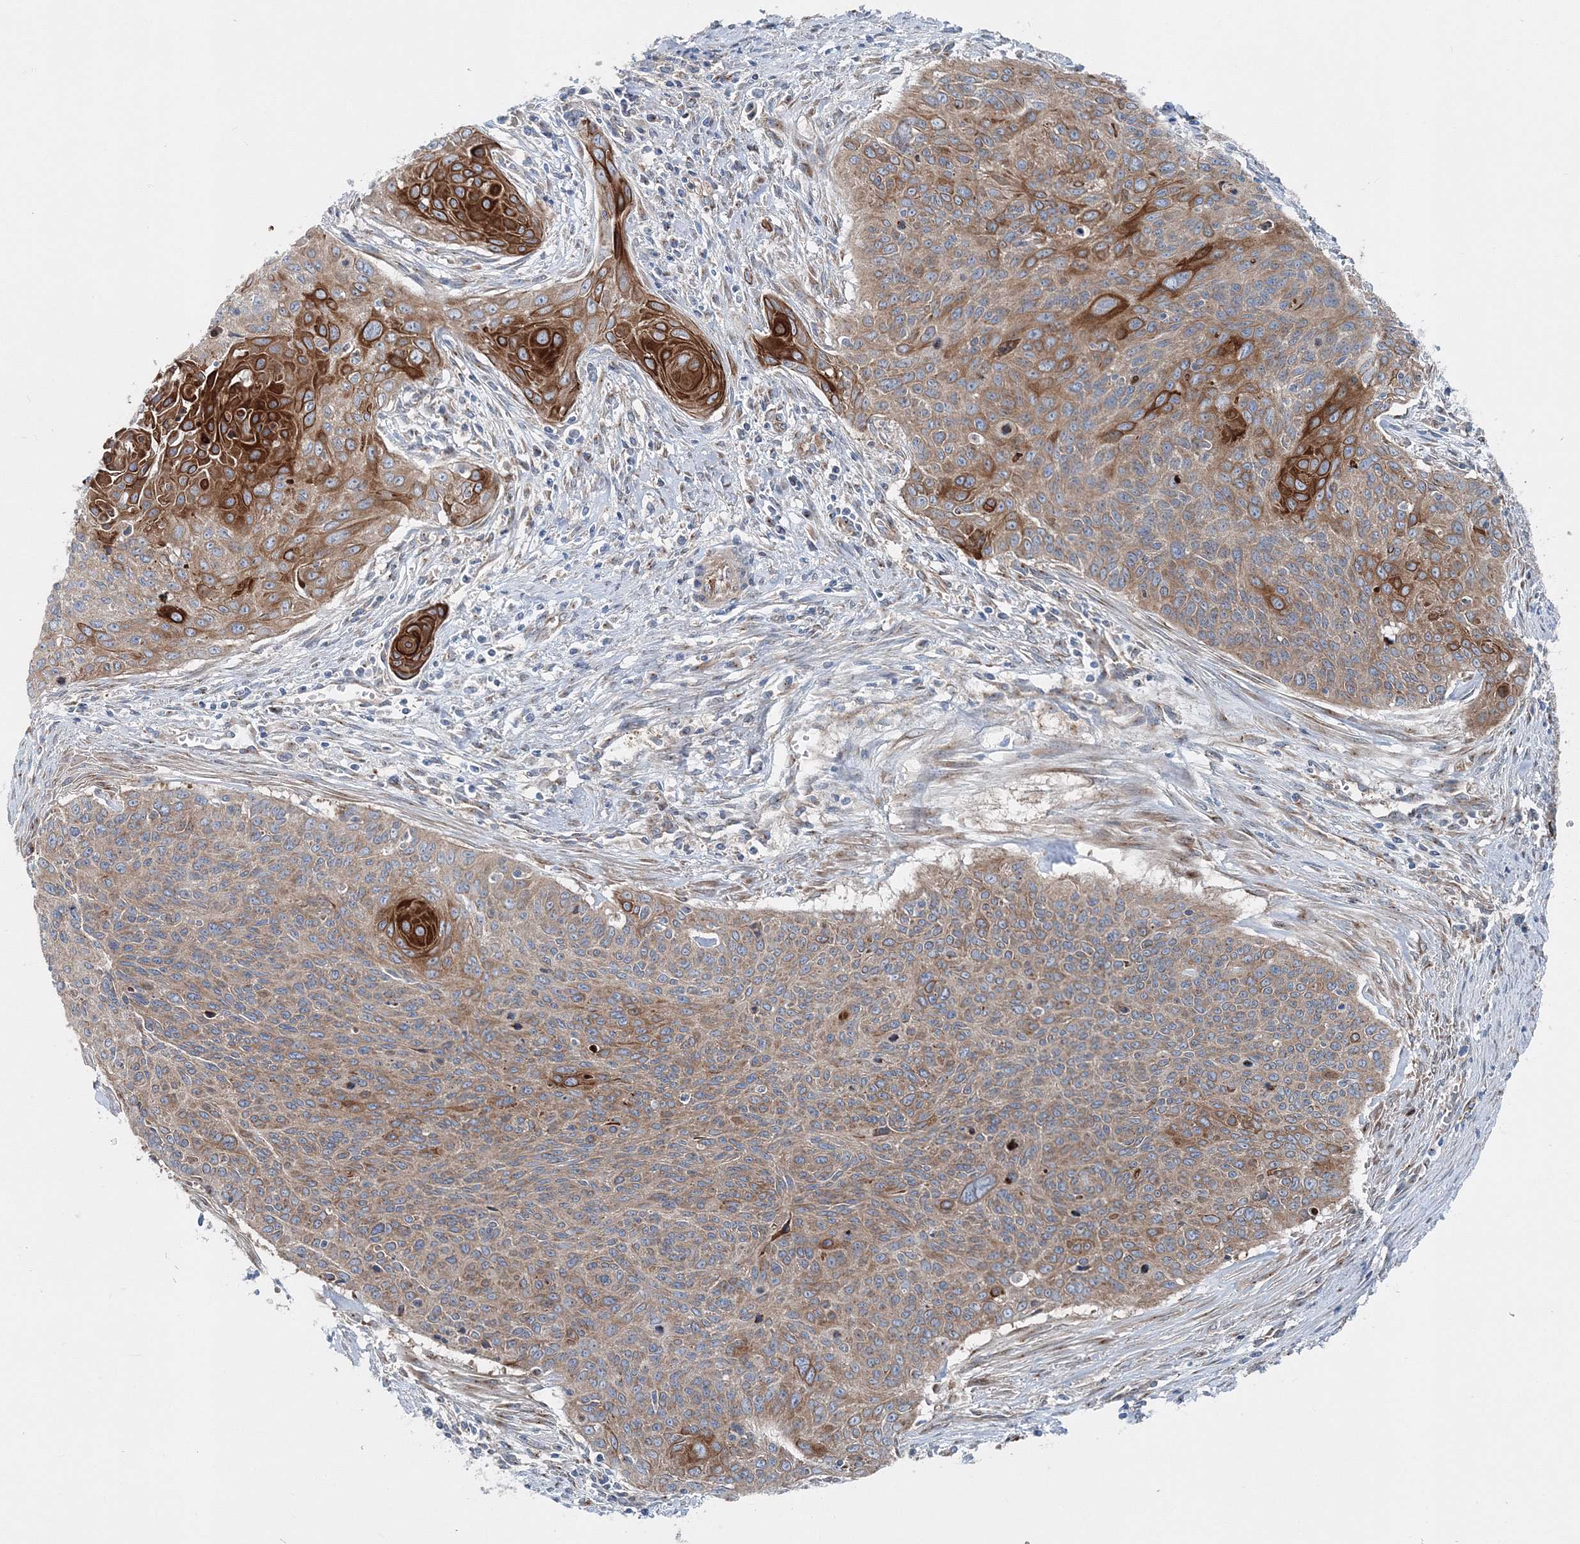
{"staining": {"intensity": "strong", "quantity": "25%-75%", "location": "cytoplasmic/membranous"}, "tissue": "cervical cancer", "cell_type": "Tumor cells", "image_type": "cancer", "snomed": [{"axis": "morphology", "description": "Squamous cell carcinoma, NOS"}, {"axis": "topography", "description": "Cervix"}], "caption": "Cervical cancer (squamous cell carcinoma) stained for a protein (brown) exhibits strong cytoplasmic/membranous positive positivity in approximately 25%-75% of tumor cells.", "gene": "MPHOSPH9", "patient": {"sex": "female", "age": 55}}